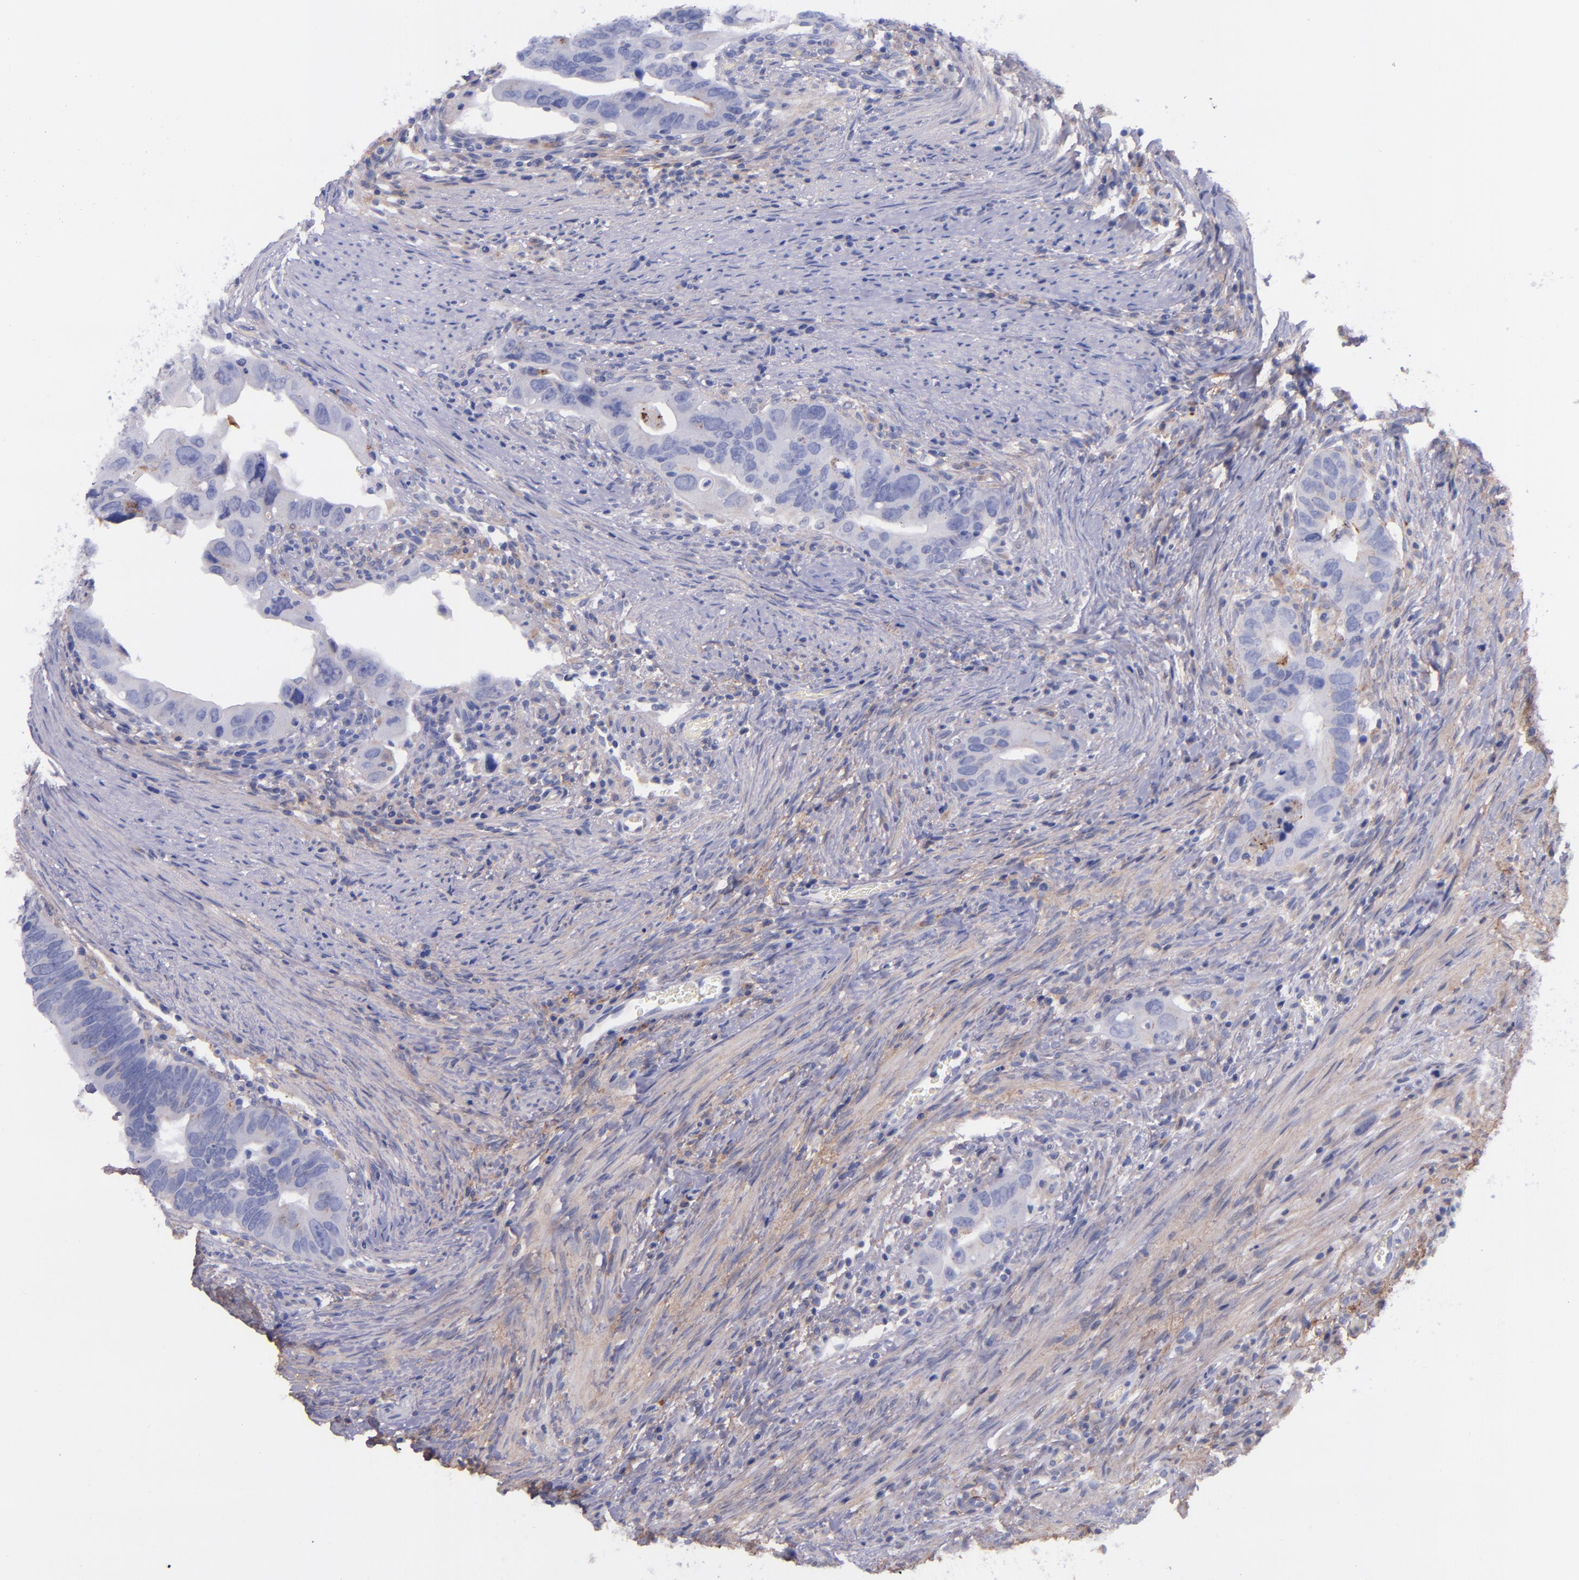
{"staining": {"intensity": "negative", "quantity": "none", "location": "none"}, "tissue": "colorectal cancer", "cell_type": "Tumor cells", "image_type": "cancer", "snomed": [{"axis": "morphology", "description": "Adenocarcinoma, NOS"}, {"axis": "topography", "description": "Rectum"}], "caption": "A high-resolution photomicrograph shows IHC staining of adenocarcinoma (colorectal), which displays no significant staining in tumor cells. Brightfield microscopy of immunohistochemistry (IHC) stained with DAB (brown) and hematoxylin (blue), captured at high magnification.", "gene": "IVL", "patient": {"sex": "male", "age": 53}}